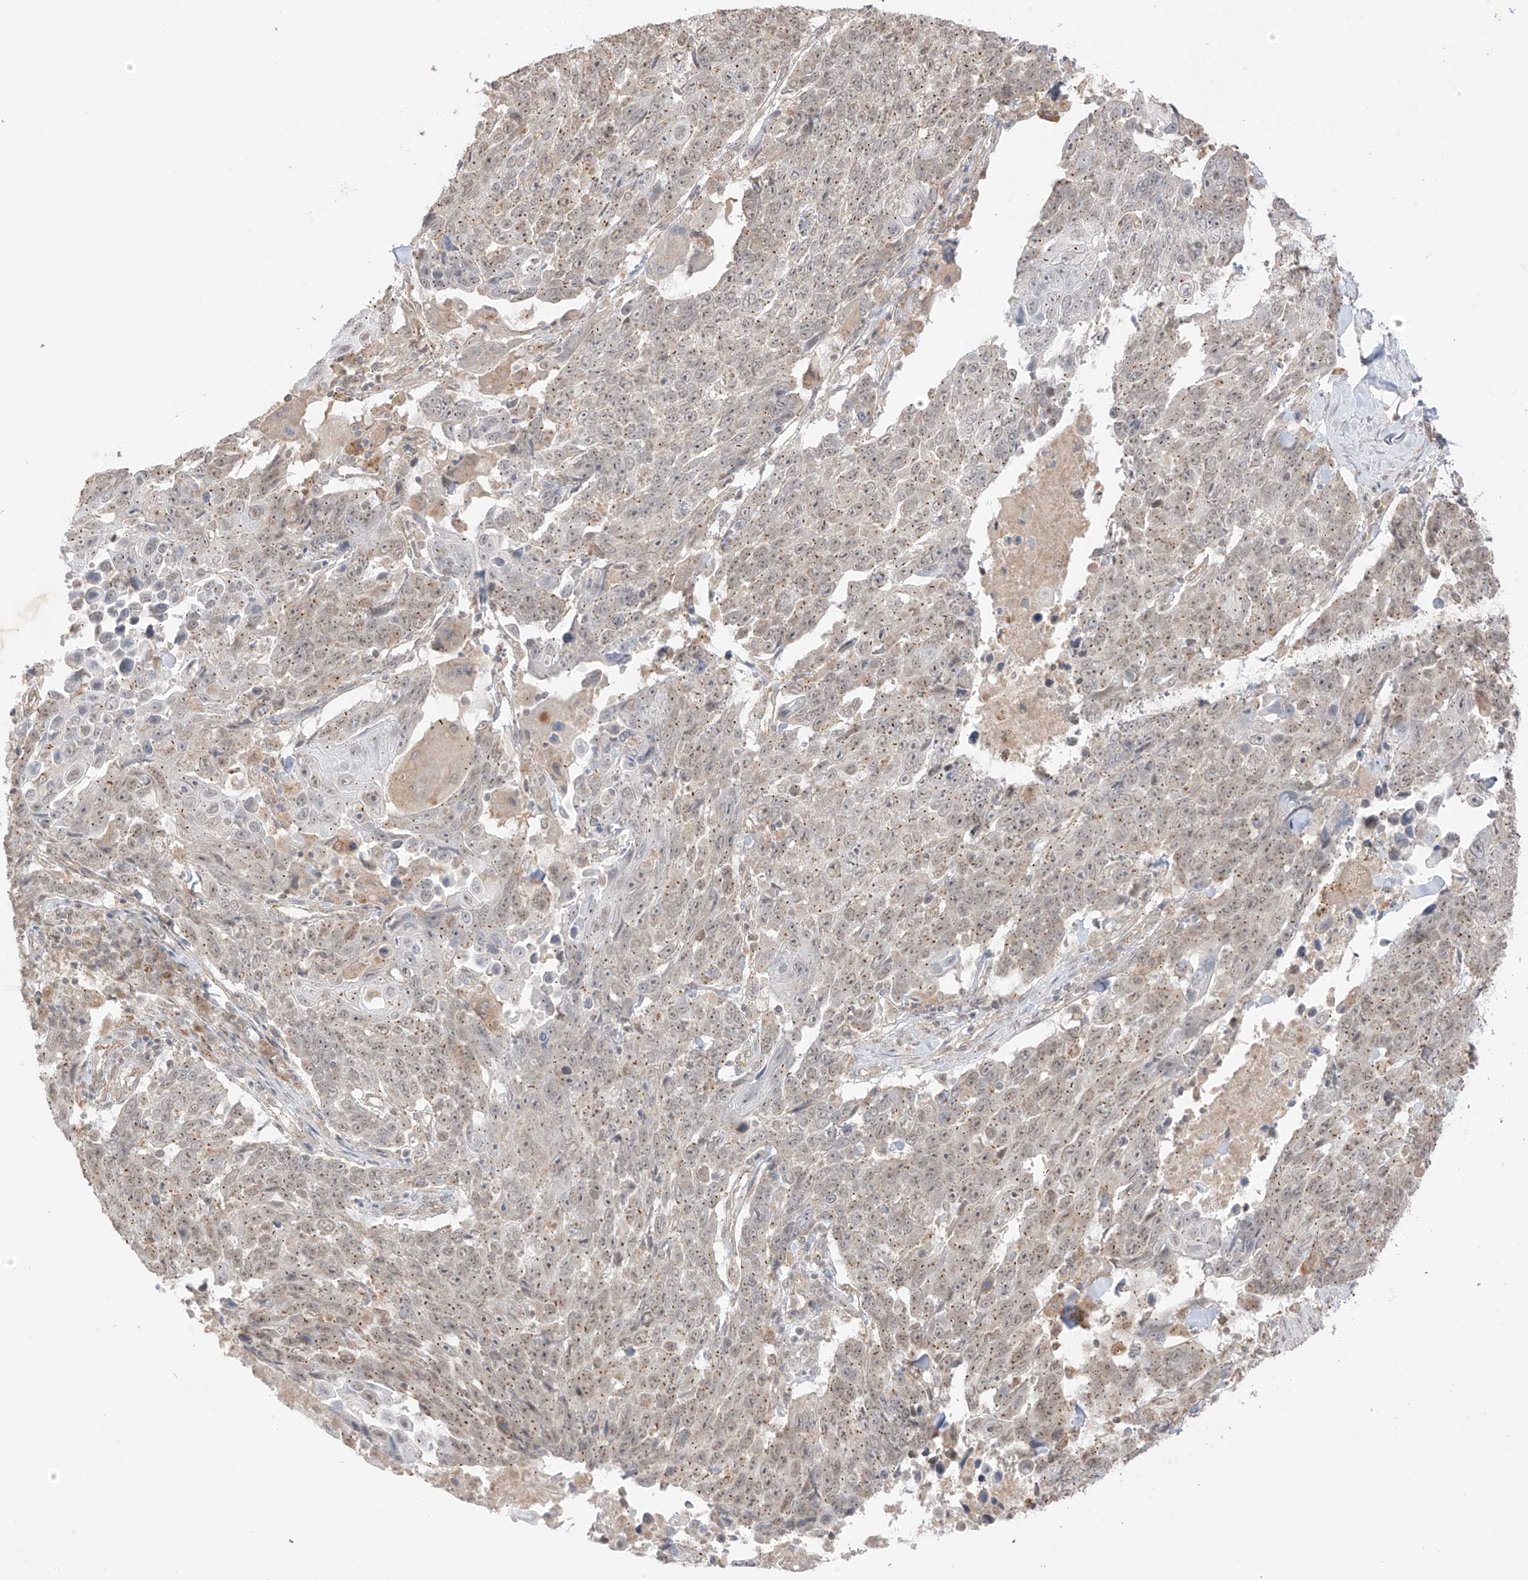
{"staining": {"intensity": "moderate", "quantity": "25%-75%", "location": "cytoplasmic/membranous"}, "tissue": "lung cancer", "cell_type": "Tumor cells", "image_type": "cancer", "snomed": [{"axis": "morphology", "description": "Squamous cell carcinoma, NOS"}, {"axis": "topography", "description": "Lung"}], "caption": "Squamous cell carcinoma (lung) stained for a protein (brown) reveals moderate cytoplasmic/membranous positive staining in about 25%-75% of tumor cells.", "gene": "N4BP3", "patient": {"sex": "male", "age": 66}}